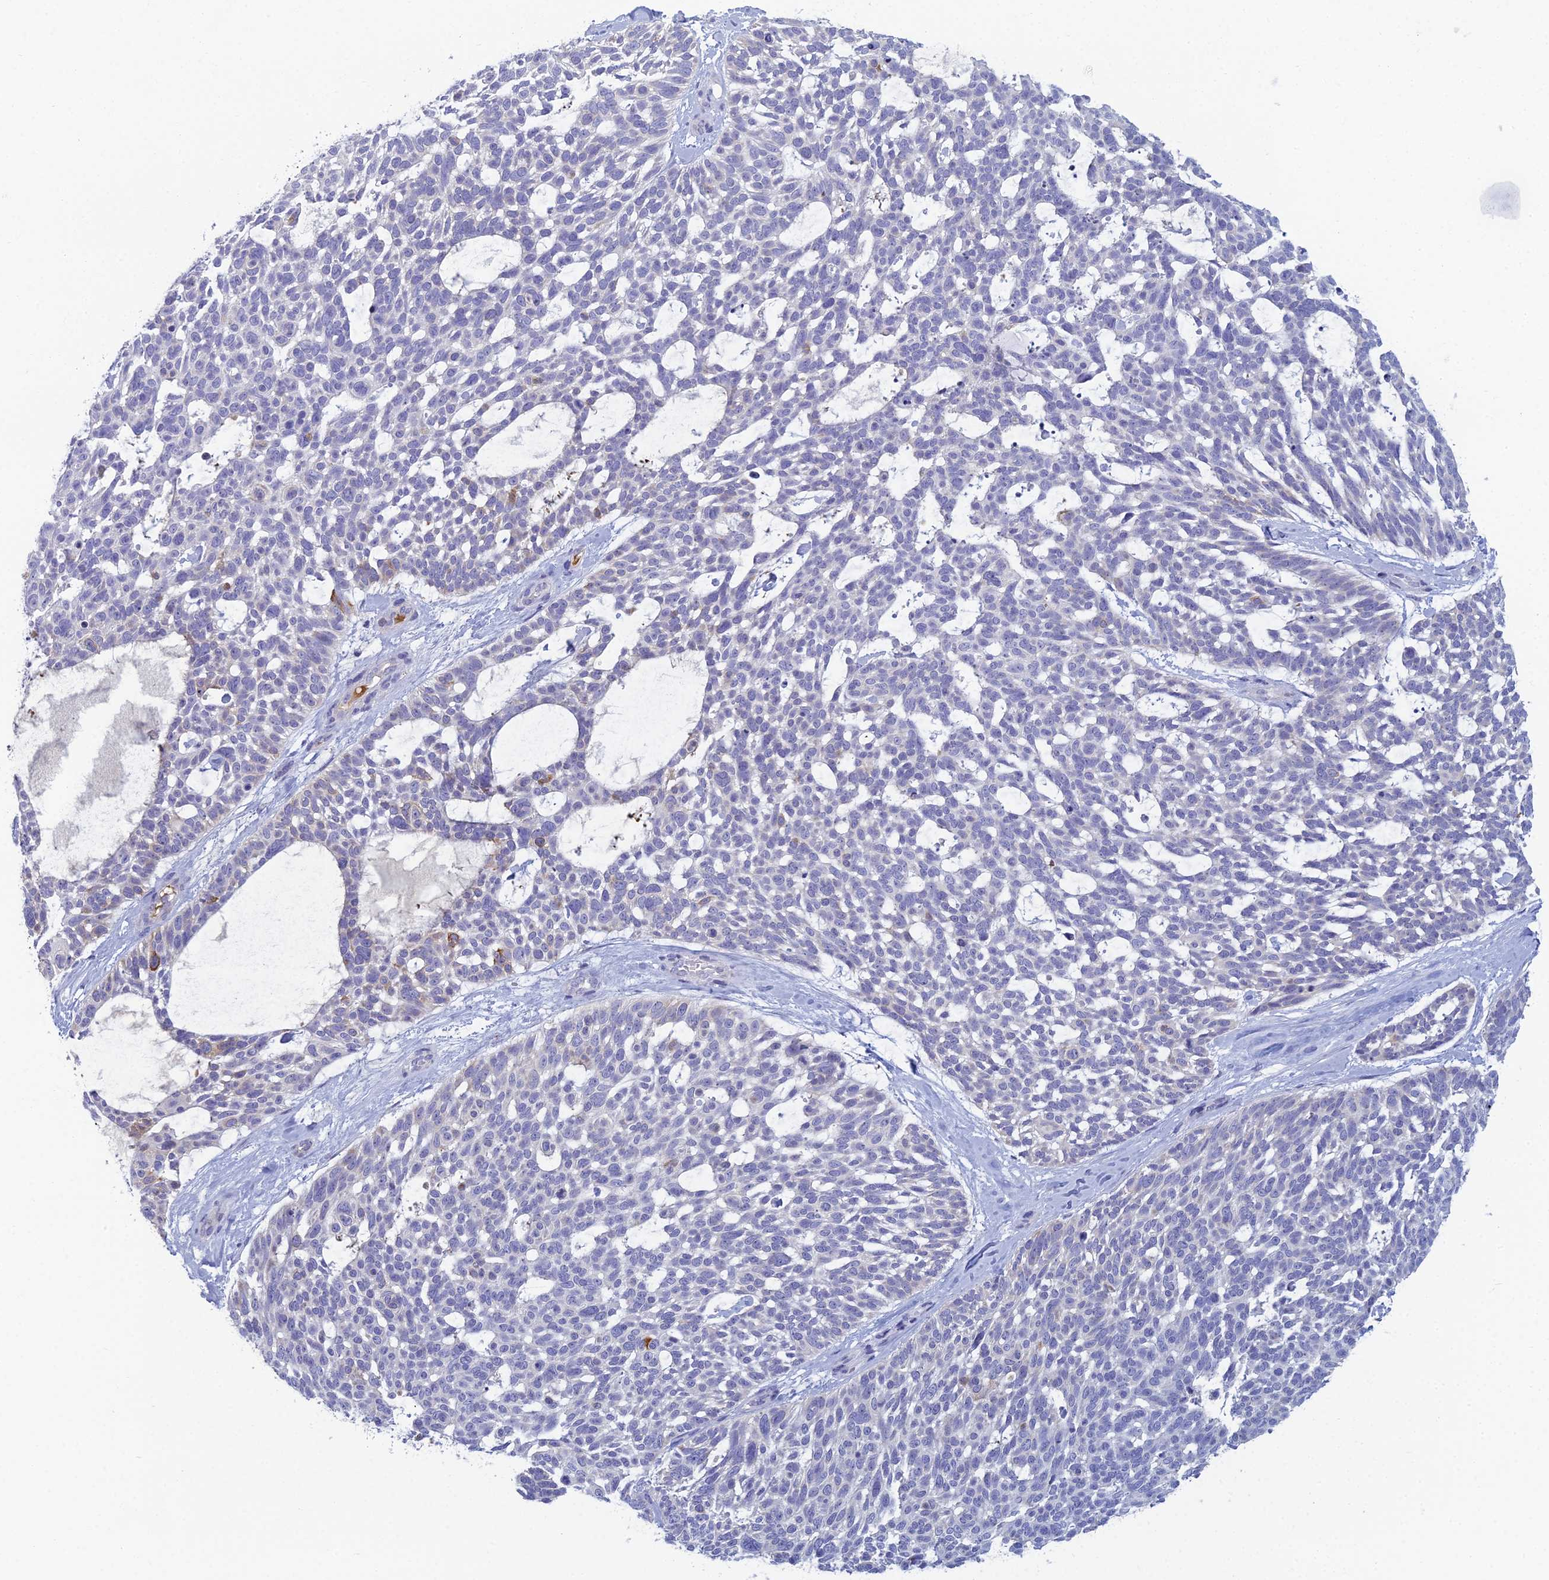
{"staining": {"intensity": "negative", "quantity": "none", "location": "none"}, "tissue": "skin cancer", "cell_type": "Tumor cells", "image_type": "cancer", "snomed": [{"axis": "morphology", "description": "Basal cell carcinoma"}, {"axis": "topography", "description": "Skin"}], "caption": "DAB immunohistochemical staining of basal cell carcinoma (skin) displays no significant expression in tumor cells.", "gene": "MUC13", "patient": {"sex": "male", "age": 88}}